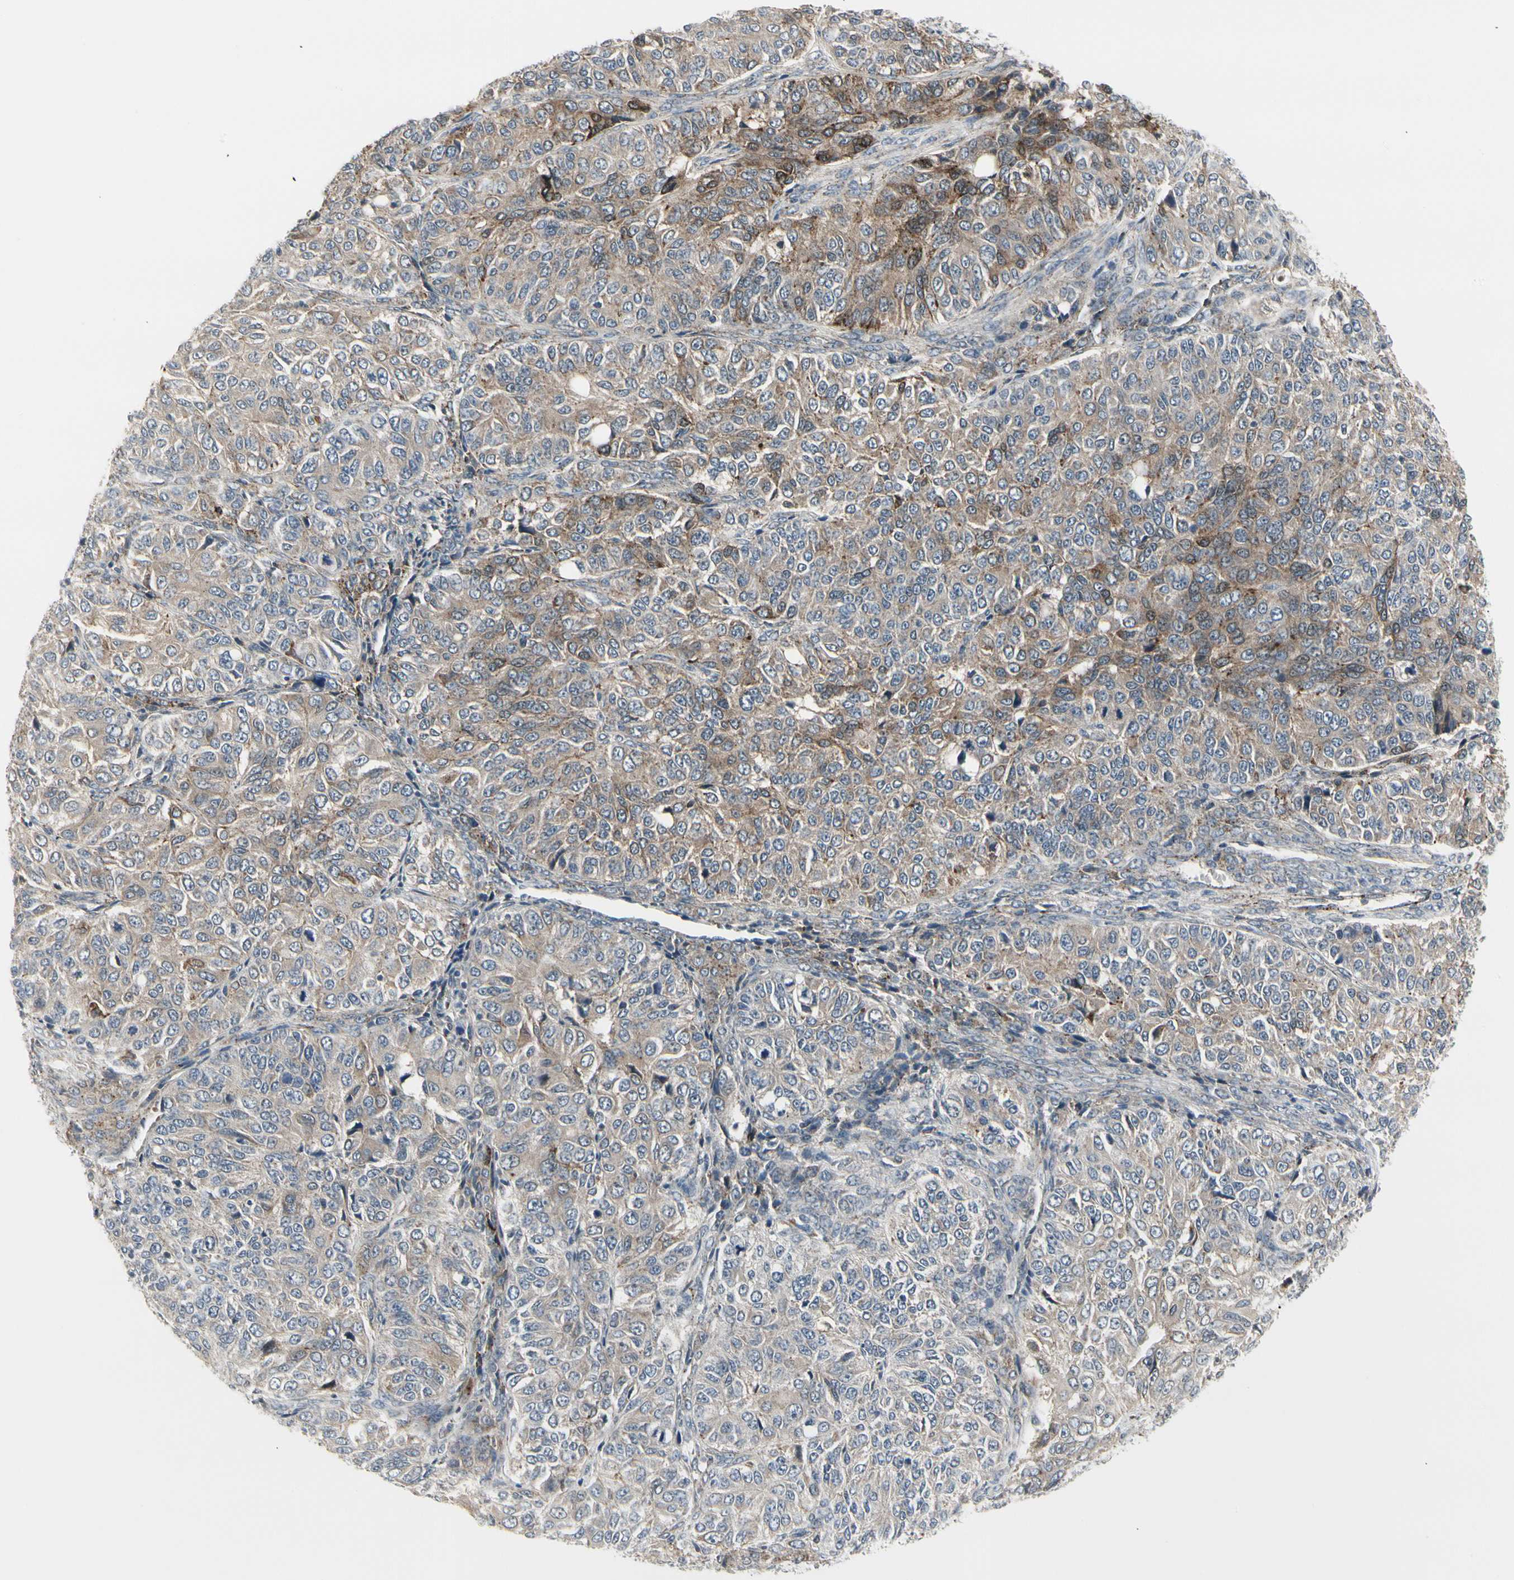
{"staining": {"intensity": "moderate", "quantity": "<25%", "location": "cytoplasmic/membranous"}, "tissue": "ovarian cancer", "cell_type": "Tumor cells", "image_type": "cancer", "snomed": [{"axis": "morphology", "description": "Carcinoma, endometroid"}, {"axis": "topography", "description": "Ovary"}], "caption": "Ovarian cancer (endometroid carcinoma) tissue exhibits moderate cytoplasmic/membranous staining in approximately <25% of tumor cells Ihc stains the protein in brown and the nuclei are stained blue.", "gene": "GRN", "patient": {"sex": "female", "age": 51}}